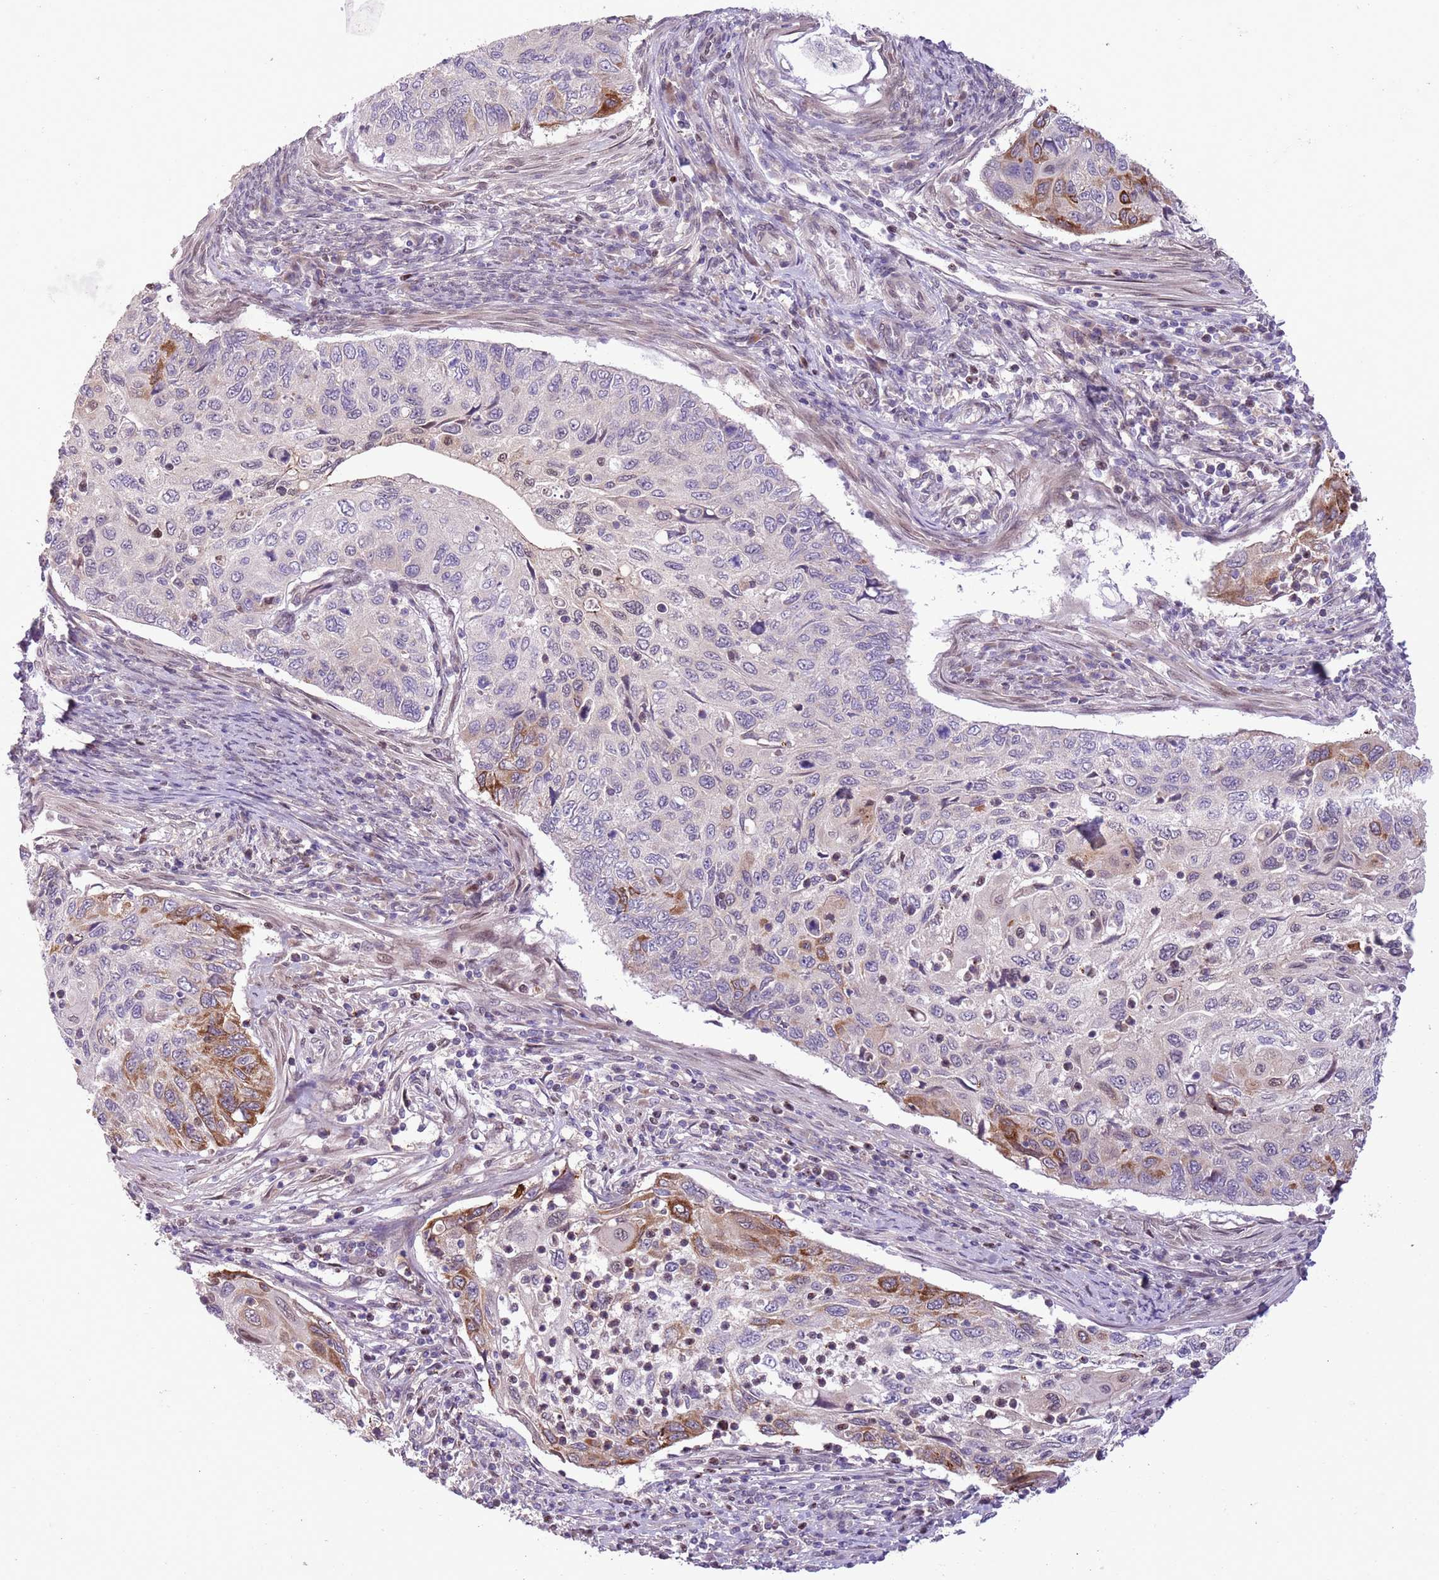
{"staining": {"intensity": "moderate", "quantity": "<25%", "location": "cytoplasmic/membranous"}, "tissue": "cervical cancer", "cell_type": "Tumor cells", "image_type": "cancer", "snomed": [{"axis": "morphology", "description": "Squamous cell carcinoma, NOS"}, {"axis": "topography", "description": "Cervix"}], "caption": "Approximately <25% of tumor cells in cervical cancer reveal moderate cytoplasmic/membranous protein staining as visualized by brown immunohistochemical staining.", "gene": "CCND2", "patient": {"sex": "female", "age": 70}}